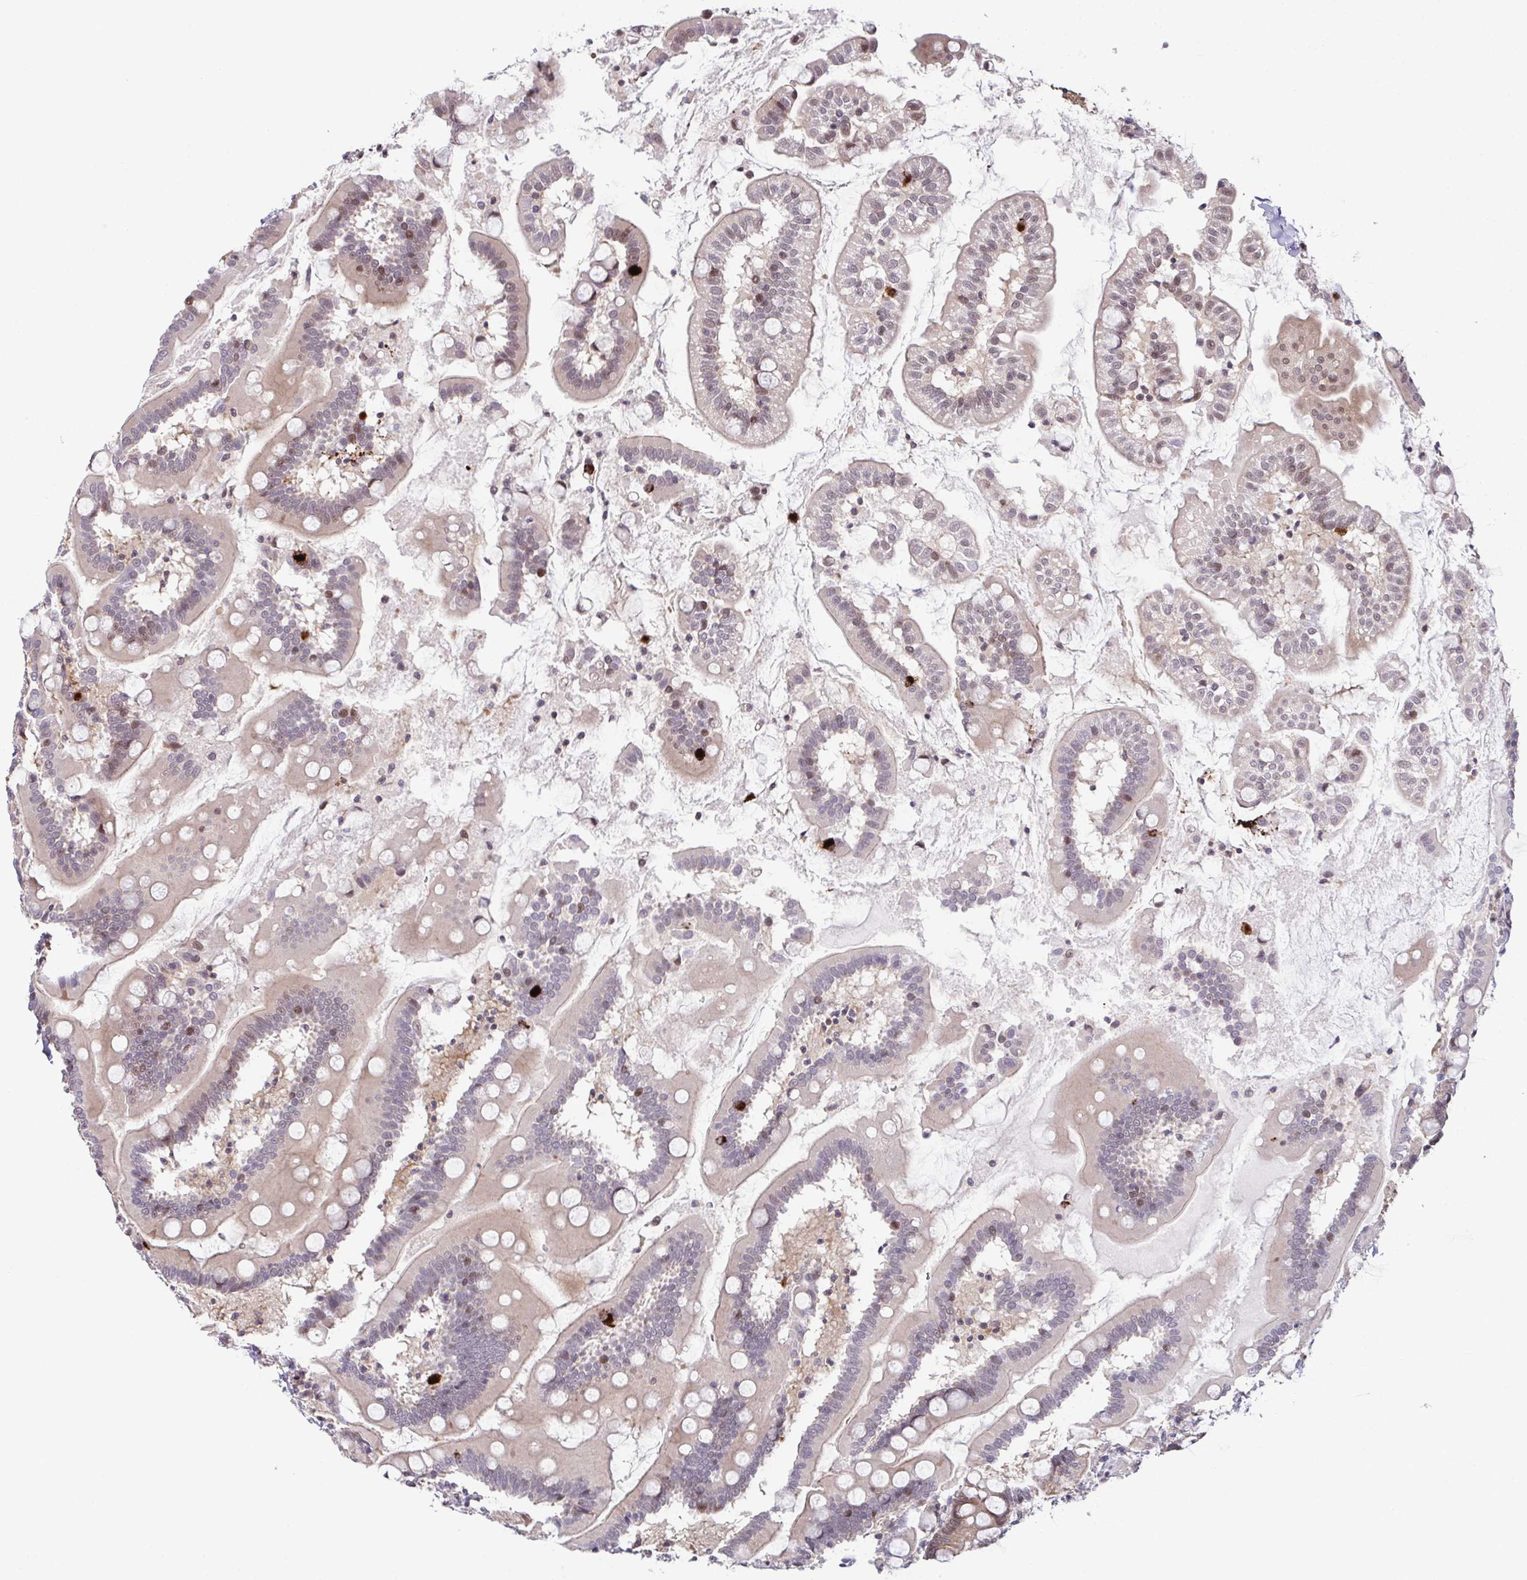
{"staining": {"intensity": "weak", "quantity": "<25%", "location": "nuclear"}, "tissue": "small intestine", "cell_type": "Glandular cells", "image_type": "normal", "snomed": [{"axis": "morphology", "description": "Normal tissue, NOS"}, {"axis": "topography", "description": "Small intestine"}], "caption": "Immunohistochemistry (IHC) photomicrograph of normal small intestine: small intestine stained with DAB shows no significant protein staining in glandular cells. Nuclei are stained in blue.", "gene": "DNAJB1", "patient": {"sex": "female", "age": 64}}